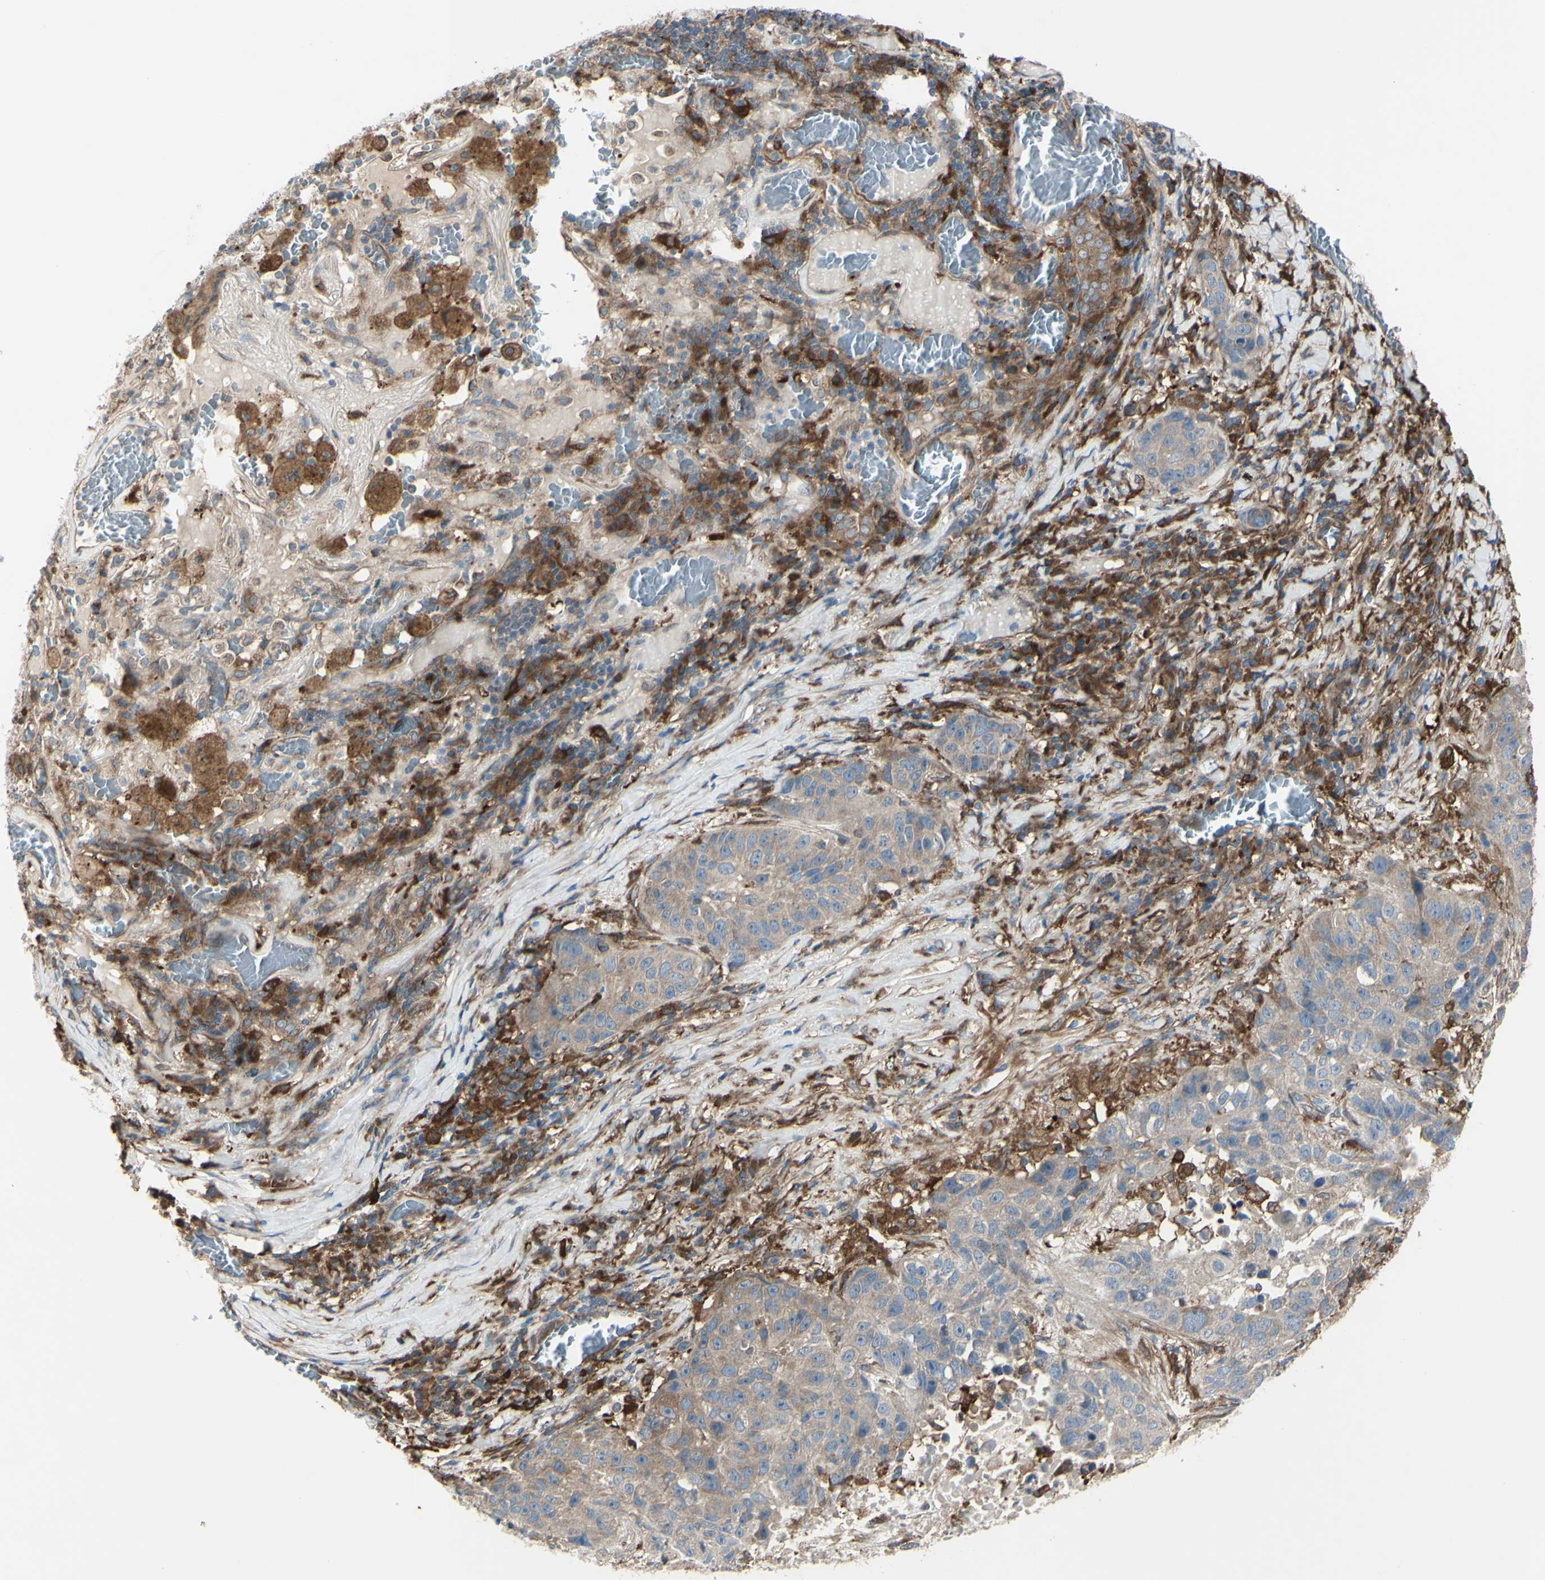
{"staining": {"intensity": "weak", "quantity": ">75%", "location": "cytoplasmic/membranous"}, "tissue": "lung cancer", "cell_type": "Tumor cells", "image_type": "cancer", "snomed": [{"axis": "morphology", "description": "Squamous cell carcinoma, NOS"}, {"axis": "topography", "description": "Lung"}], "caption": "Human lung cancer (squamous cell carcinoma) stained with a brown dye demonstrates weak cytoplasmic/membranous positive staining in approximately >75% of tumor cells.", "gene": "IGSF9B", "patient": {"sex": "male", "age": 57}}